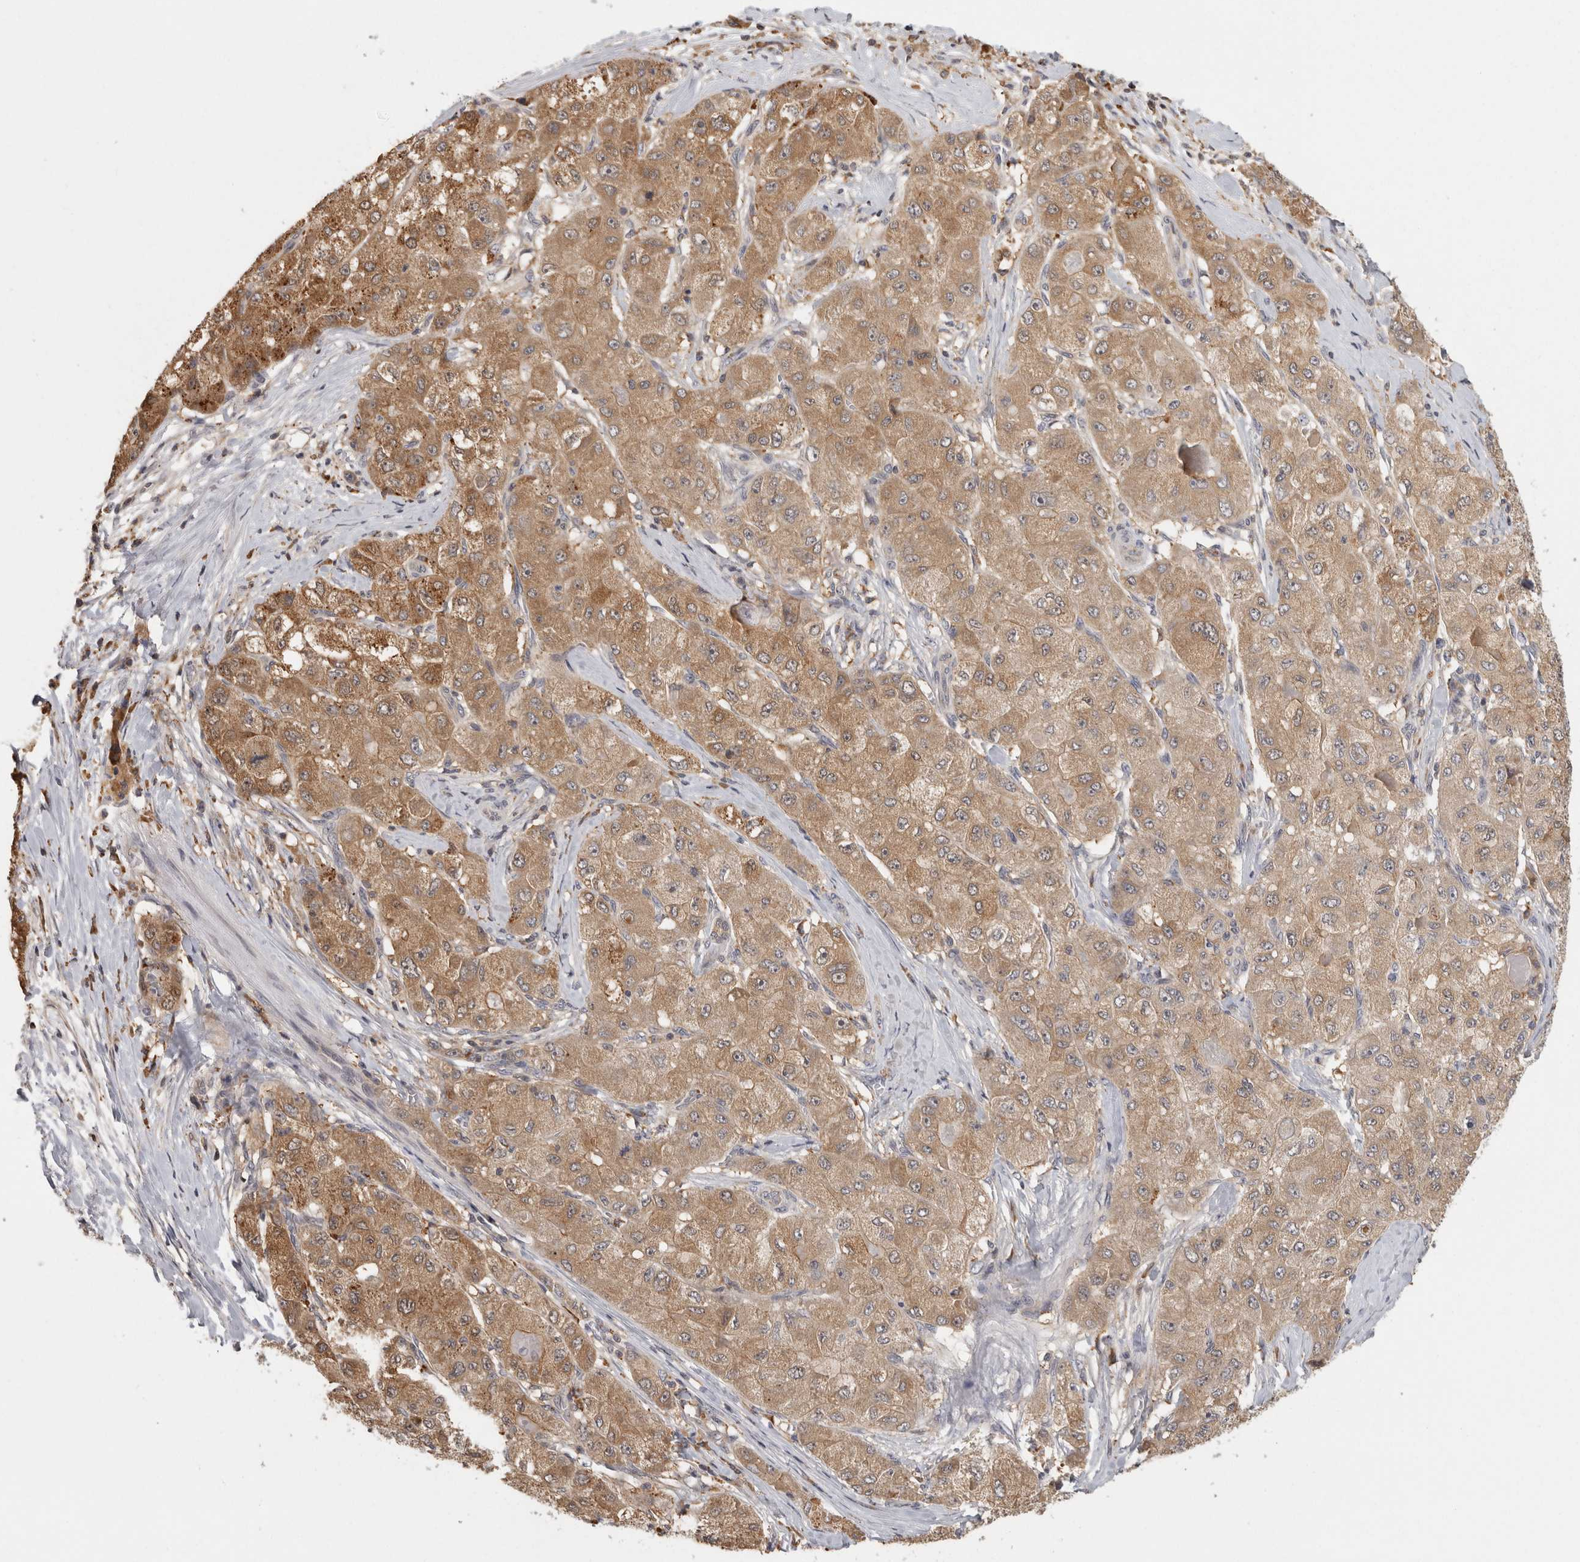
{"staining": {"intensity": "moderate", "quantity": ">75%", "location": "cytoplasmic/membranous"}, "tissue": "liver cancer", "cell_type": "Tumor cells", "image_type": "cancer", "snomed": [{"axis": "morphology", "description": "Carcinoma, Hepatocellular, NOS"}, {"axis": "topography", "description": "Liver"}], "caption": "Protein expression analysis of liver hepatocellular carcinoma demonstrates moderate cytoplasmic/membranous staining in approximately >75% of tumor cells.", "gene": "ACAT2", "patient": {"sex": "male", "age": 80}}